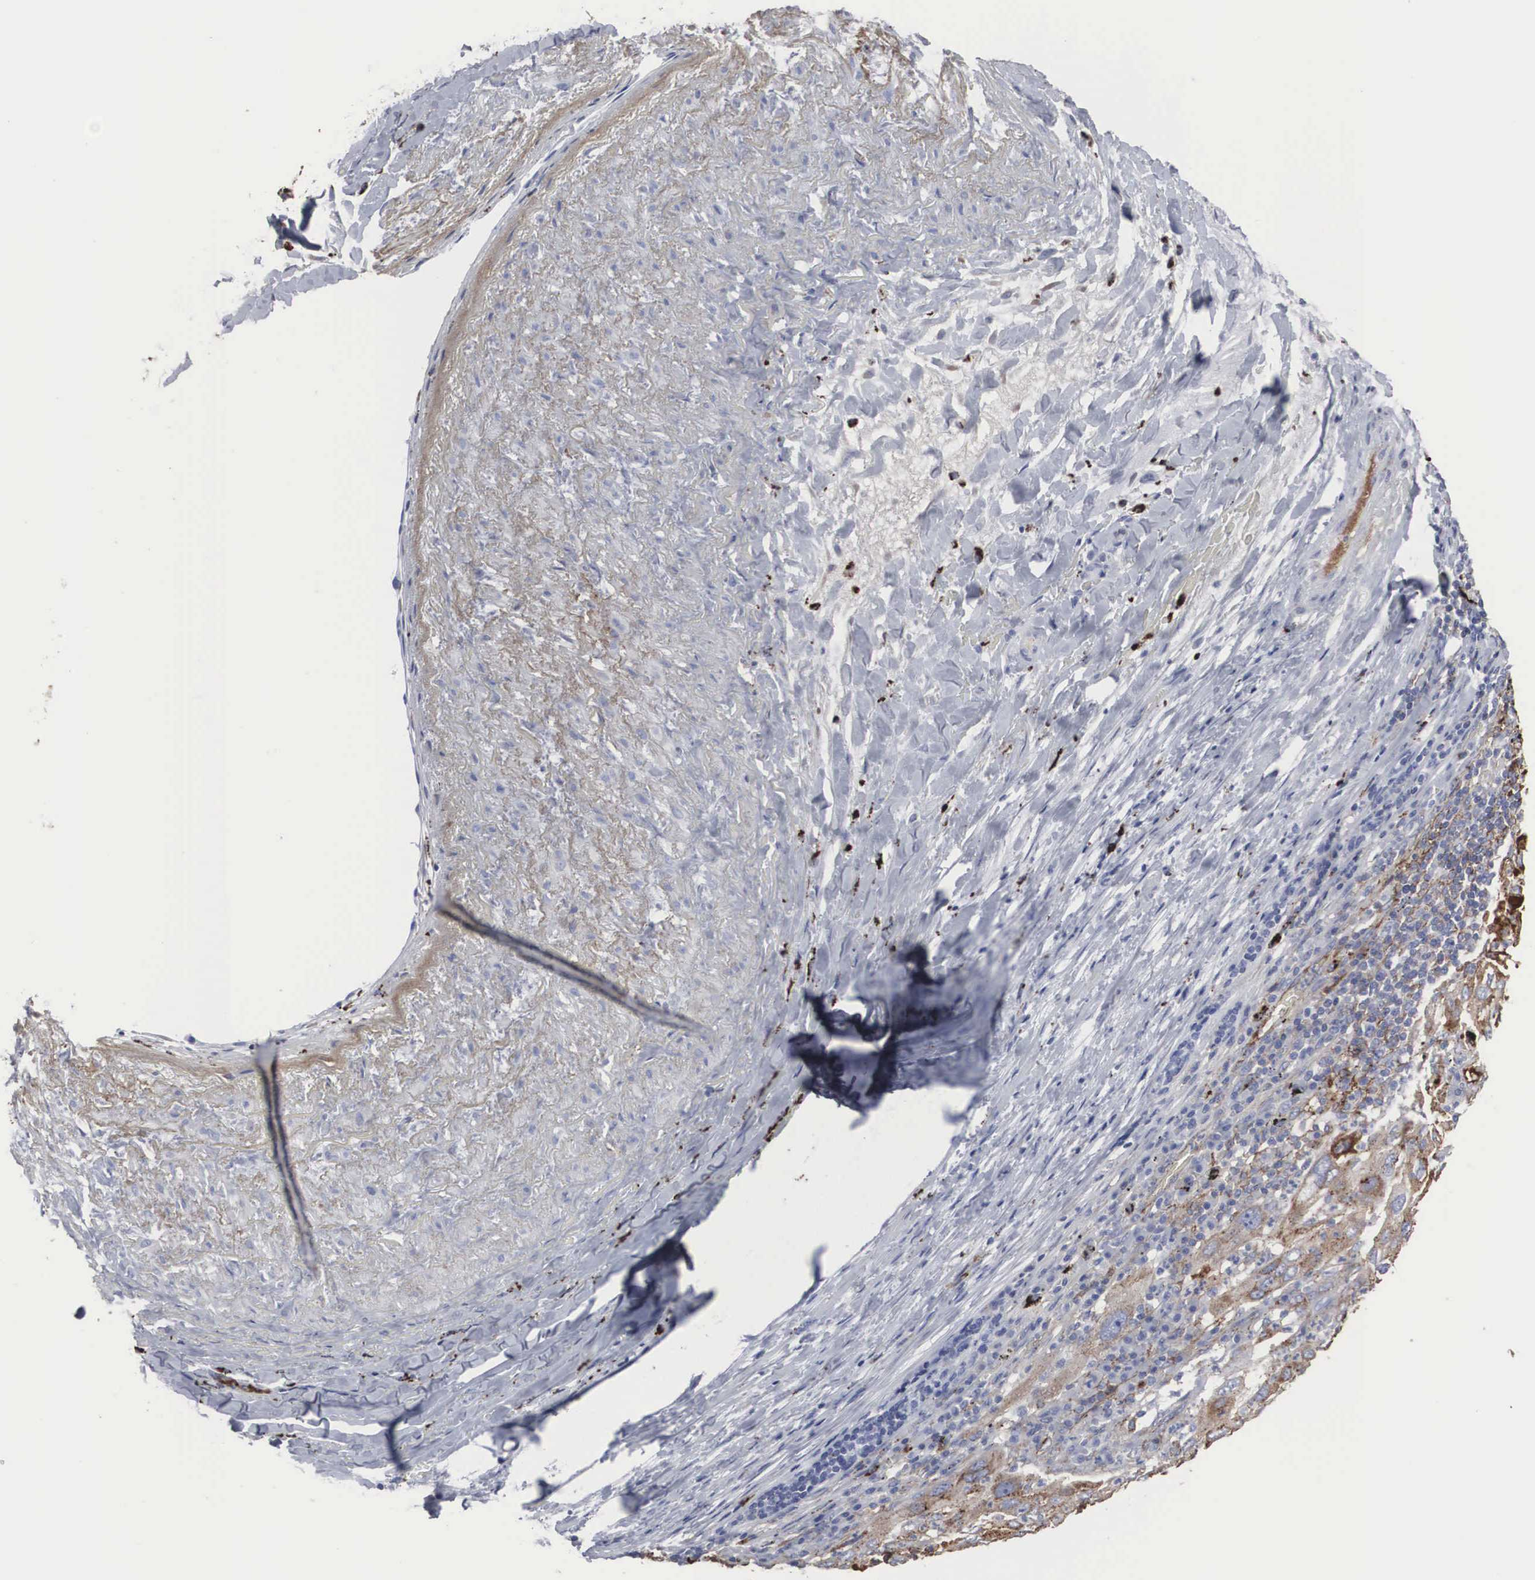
{"staining": {"intensity": "moderate", "quantity": "25%-75%", "location": "cytoplasmic/membranous"}, "tissue": "lung cancer", "cell_type": "Tumor cells", "image_type": "cancer", "snomed": [{"axis": "morphology", "description": "Adenocarcinoma, NOS"}, {"axis": "topography", "description": "Lung"}], "caption": "Protein expression analysis of adenocarcinoma (lung) exhibits moderate cytoplasmic/membranous positivity in about 25%-75% of tumor cells. (DAB (3,3'-diaminobenzidine) = brown stain, brightfield microscopy at high magnification).", "gene": "LGALS3BP", "patient": {"sex": "male", "age": 48}}